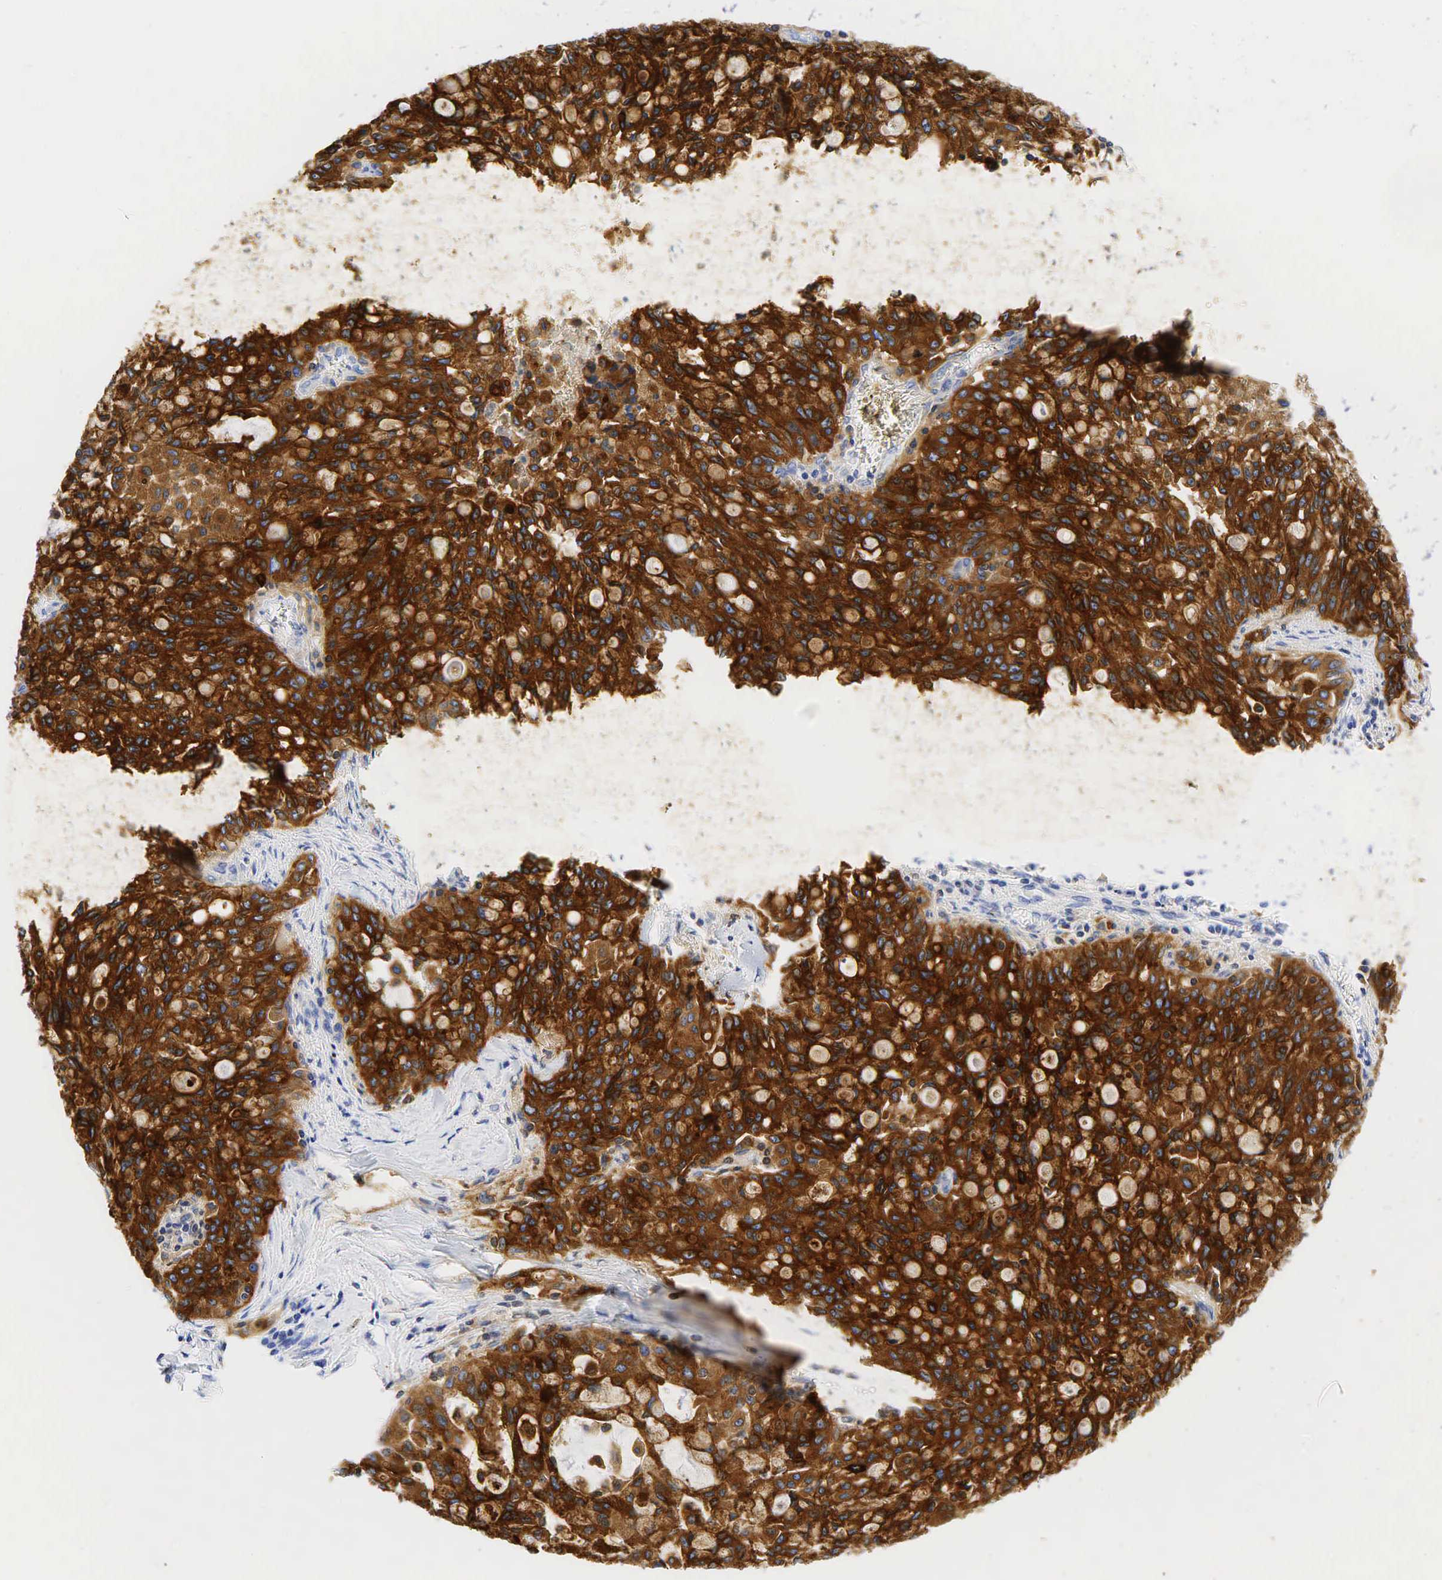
{"staining": {"intensity": "strong", "quantity": ">75%", "location": "cytoplasmic/membranous"}, "tissue": "lung cancer", "cell_type": "Tumor cells", "image_type": "cancer", "snomed": [{"axis": "morphology", "description": "Adenocarcinoma, NOS"}, {"axis": "topography", "description": "Lung"}], "caption": "The image exhibits immunohistochemical staining of lung adenocarcinoma. There is strong cytoplasmic/membranous staining is appreciated in approximately >75% of tumor cells.", "gene": "CEACAM5", "patient": {"sex": "female", "age": 44}}